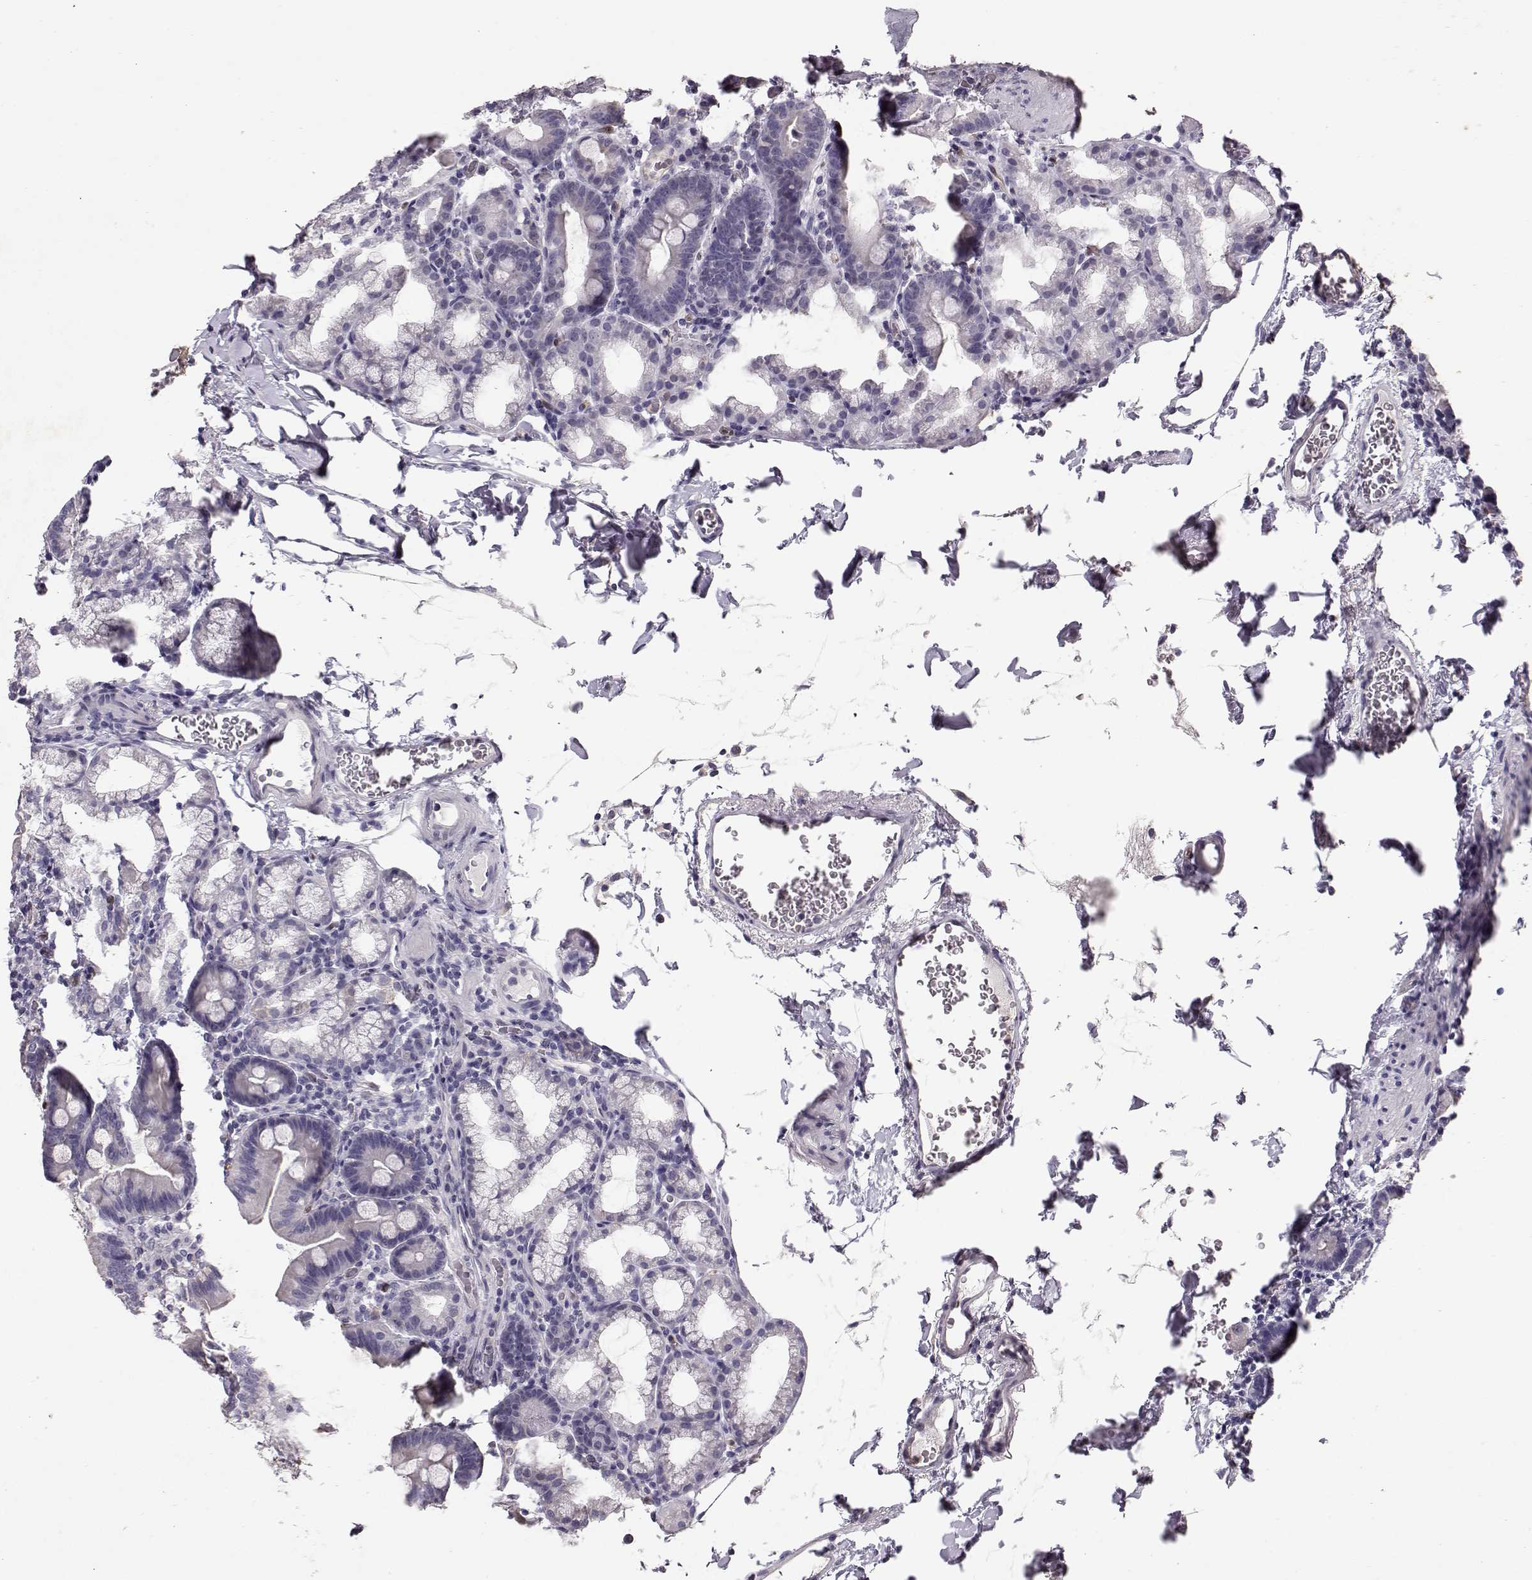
{"staining": {"intensity": "negative", "quantity": "none", "location": "none"}, "tissue": "duodenum", "cell_type": "Glandular cells", "image_type": "normal", "snomed": [{"axis": "morphology", "description": "Normal tissue, NOS"}, {"axis": "topography", "description": "Duodenum"}], "caption": "Immunohistochemistry image of unremarkable duodenum: human duodenum stained with DAB demonstrates no significant protein positivity in glandular cells.", "gene": "POU1F1", "patient": {"sex": "male", "age": 59}}